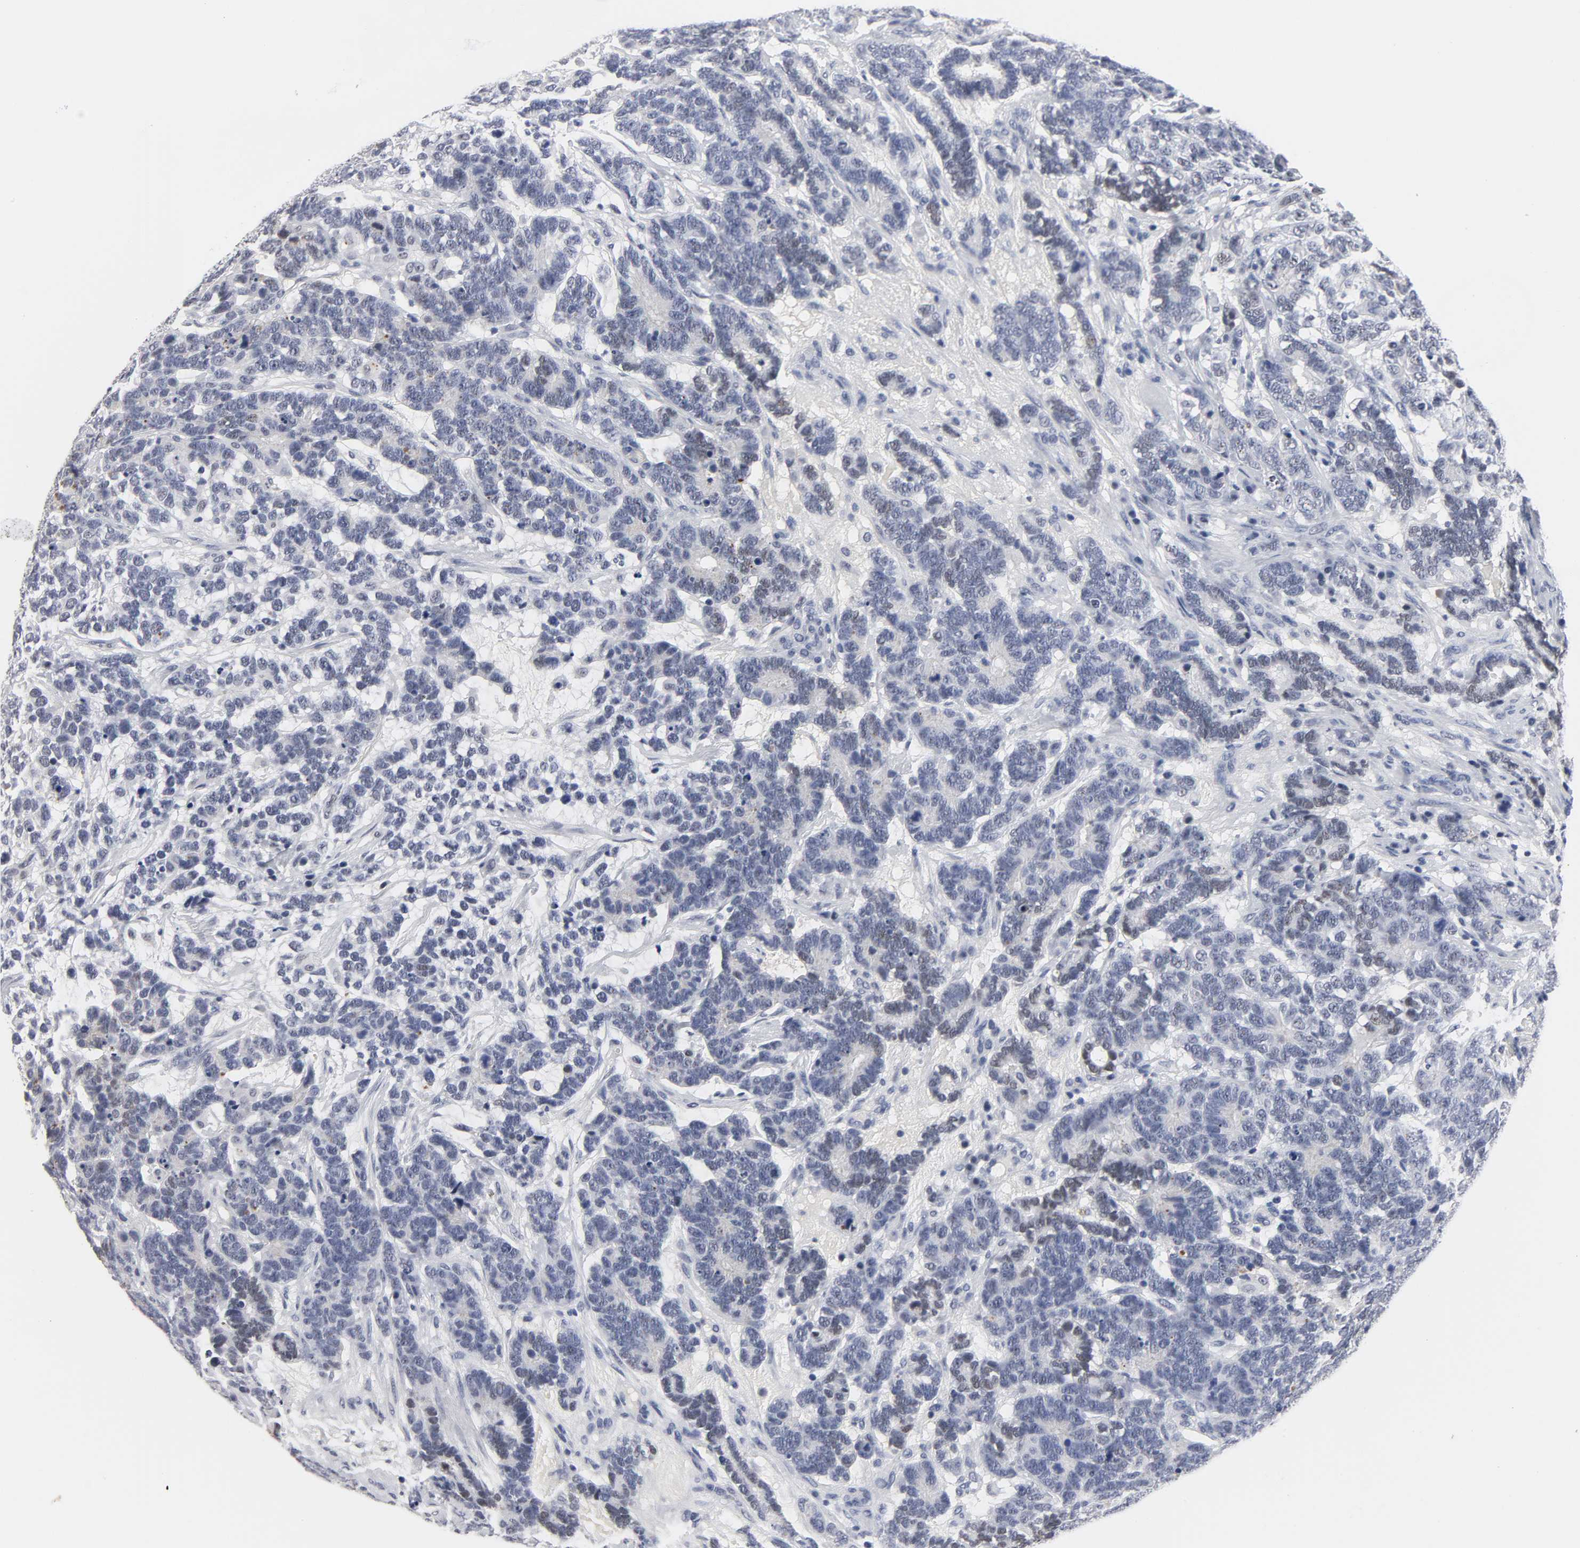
{"staining": {"intensity": "negative", "quantity": "none", "location": "none"}, "tissue": "testis cancer", "cell_type": "Tumor cells", "image_type": "cancer", "snomed": [{"axis": "morphology", "description": "Carcinoma, Embryonal, NOS"}, {"axis": "topography", "description": "Testis"}], "caption": "DAB (3,3'-diaminobenzidine) immunohistochemical staining of testis cancer reveals no significant positivity in tumor cells.", "gene": "GRHL2", "patient": {"sex": "male", "age": 26}}